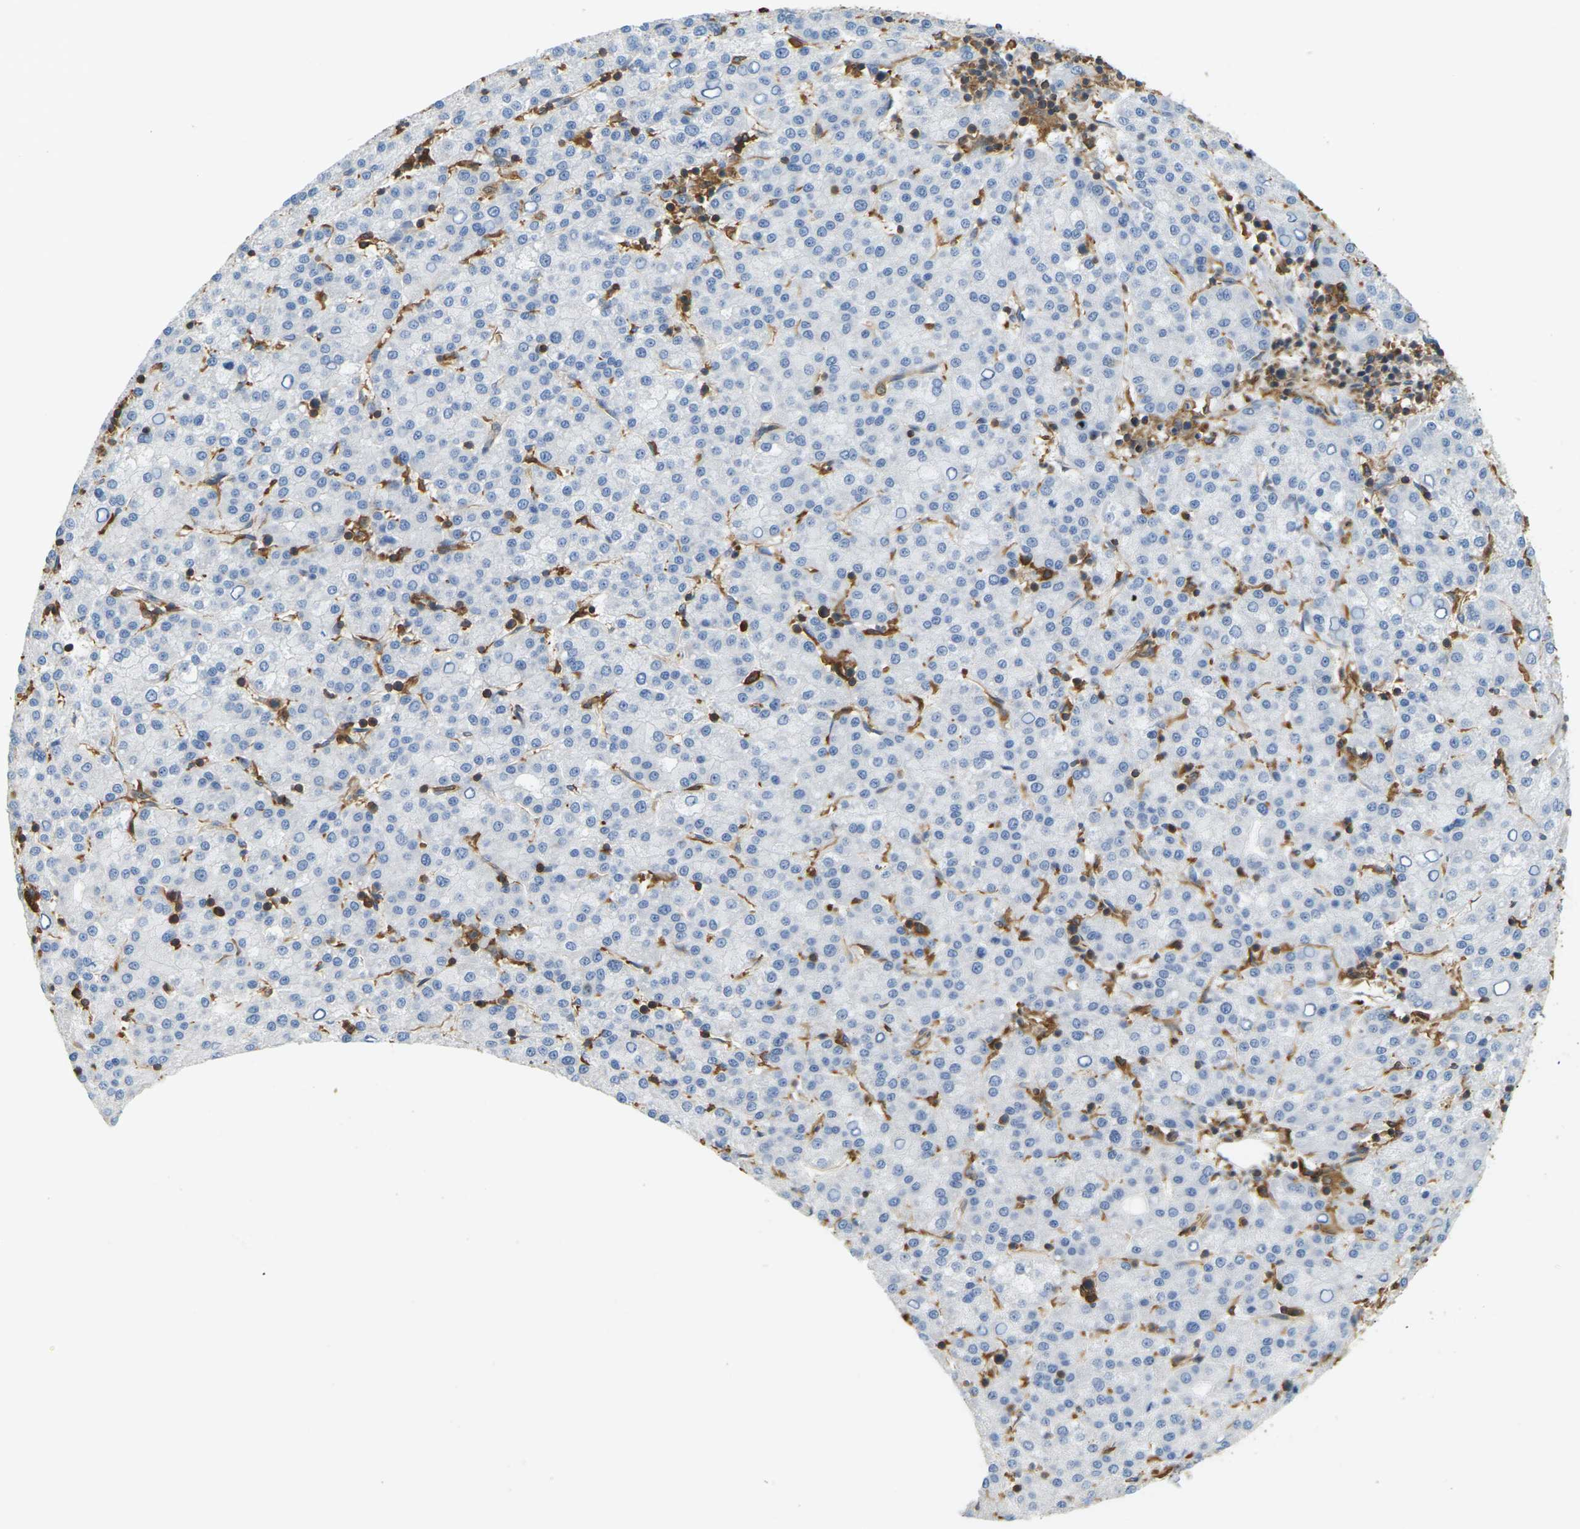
{"staining": {"intensity": "negative", "quantity": "none", "location": "none"}, "tissue": "liver cancer", "cell_type": "Tumor cells", "image_type": "cancer", "snomed": [{"axis": "morphology", "description": "Carcinoma, Hepatocellular, NOS"}, {"axis": "topography", "description": "Liver"}], "caption": "Image shows no significant protein positivity in tumor cells of liver cancer (hepatocellular carcinoma). The staining was performed using DAB (3,3'-diaminobenzidine) to visualize the protein expression in brown, while the nuclei were stained in blue with hematoxylin (Magnification: 20x).", "gene": "IQGAP1", "patient": {"sex": "female", "age": 58}}